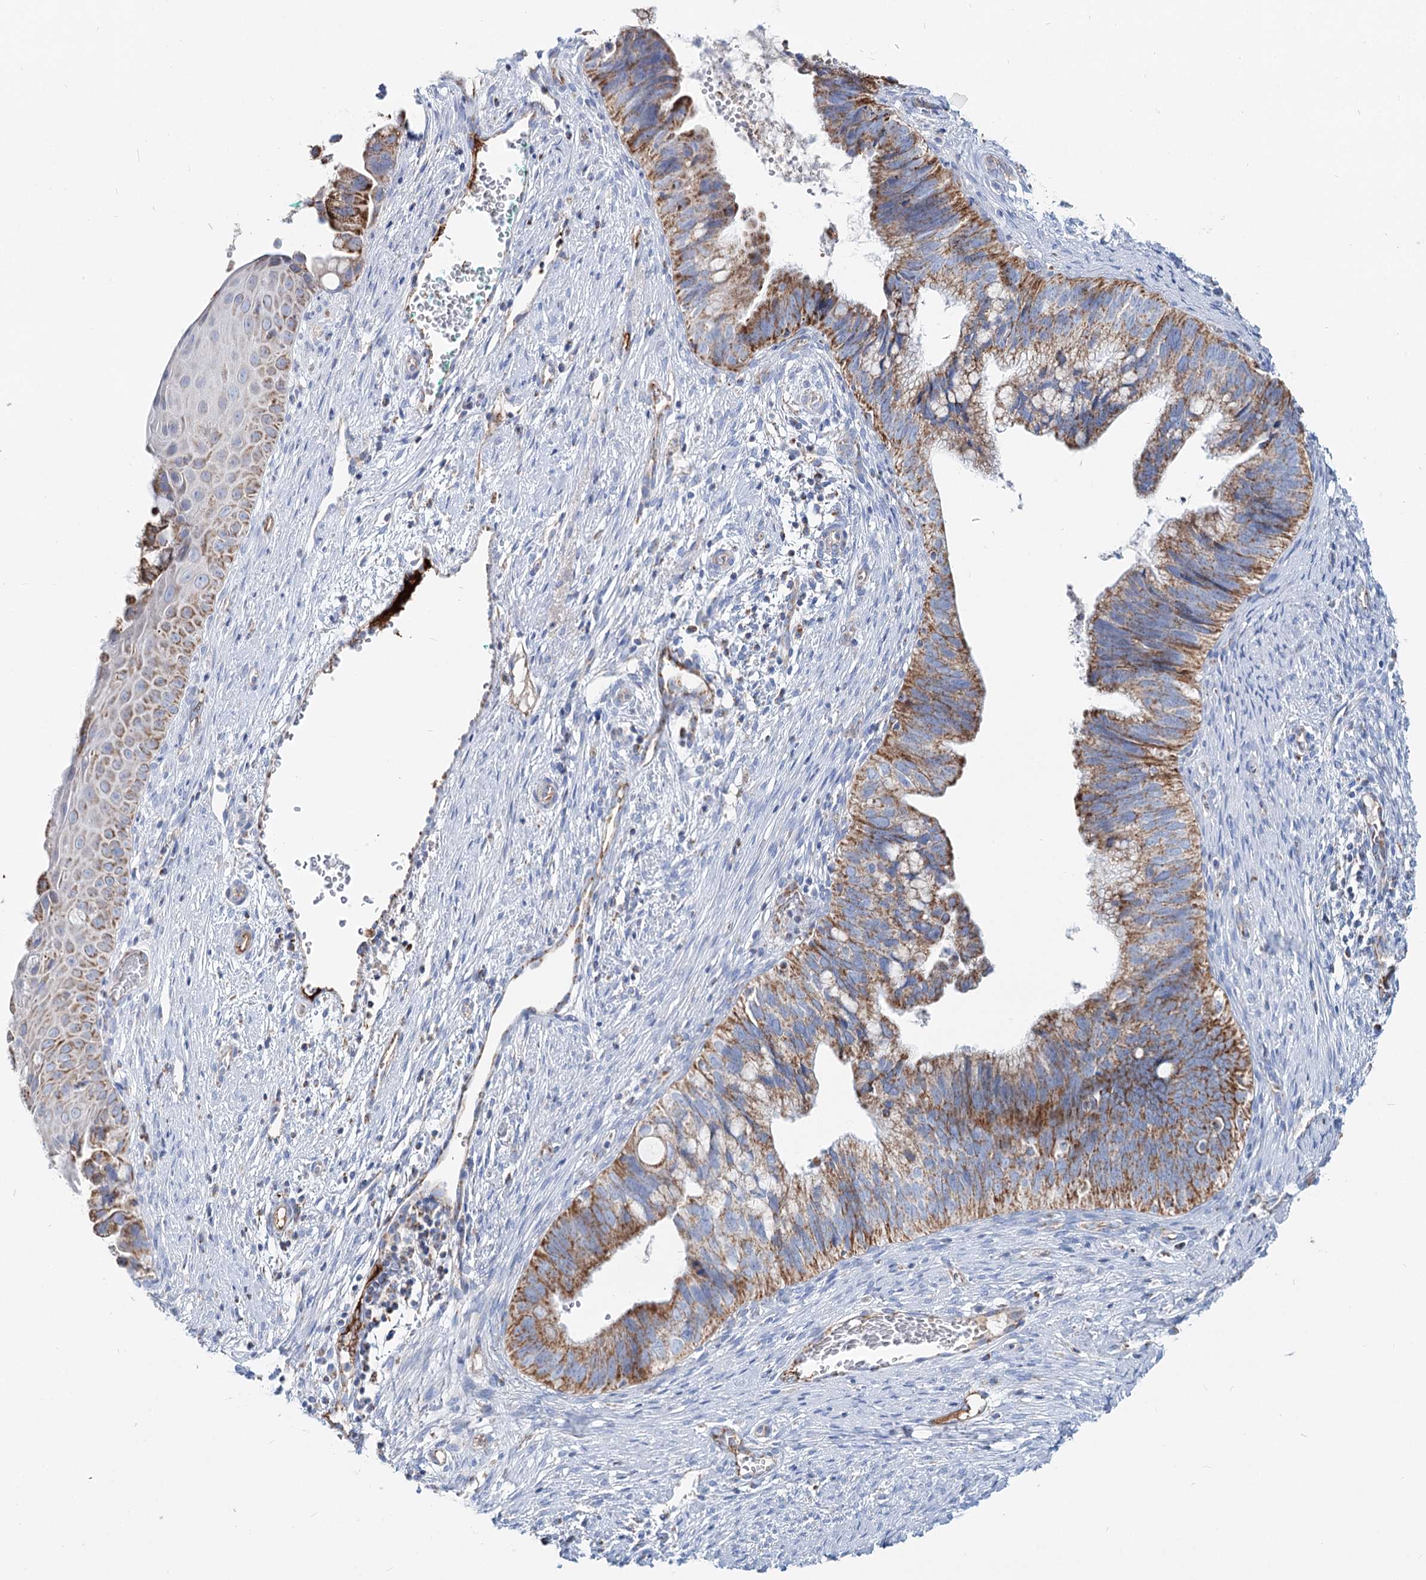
{"staining": {"intensity": "moderate", "quantity": "25%-75%", "location": "cytoplasmic/membranous"}, "tissue": "cervical cancer", "cell_type": "Tumor cells", "image_type": "cancer", "snomed": [{"axis": "morphology", "description": "Adenocarcinoma, NOS"}, {"axis": "topography", "description": "Cervix"}], "caption": "Adenocarcinoma (cervical) tissue demonstrates moderate cytoplasmic/membranous expression in approximately 25%-75% of tumor cells, visualized by immunohistochemistry.", "gene": "MCCC2", "patient": {"sex": "female", "age": 42}}